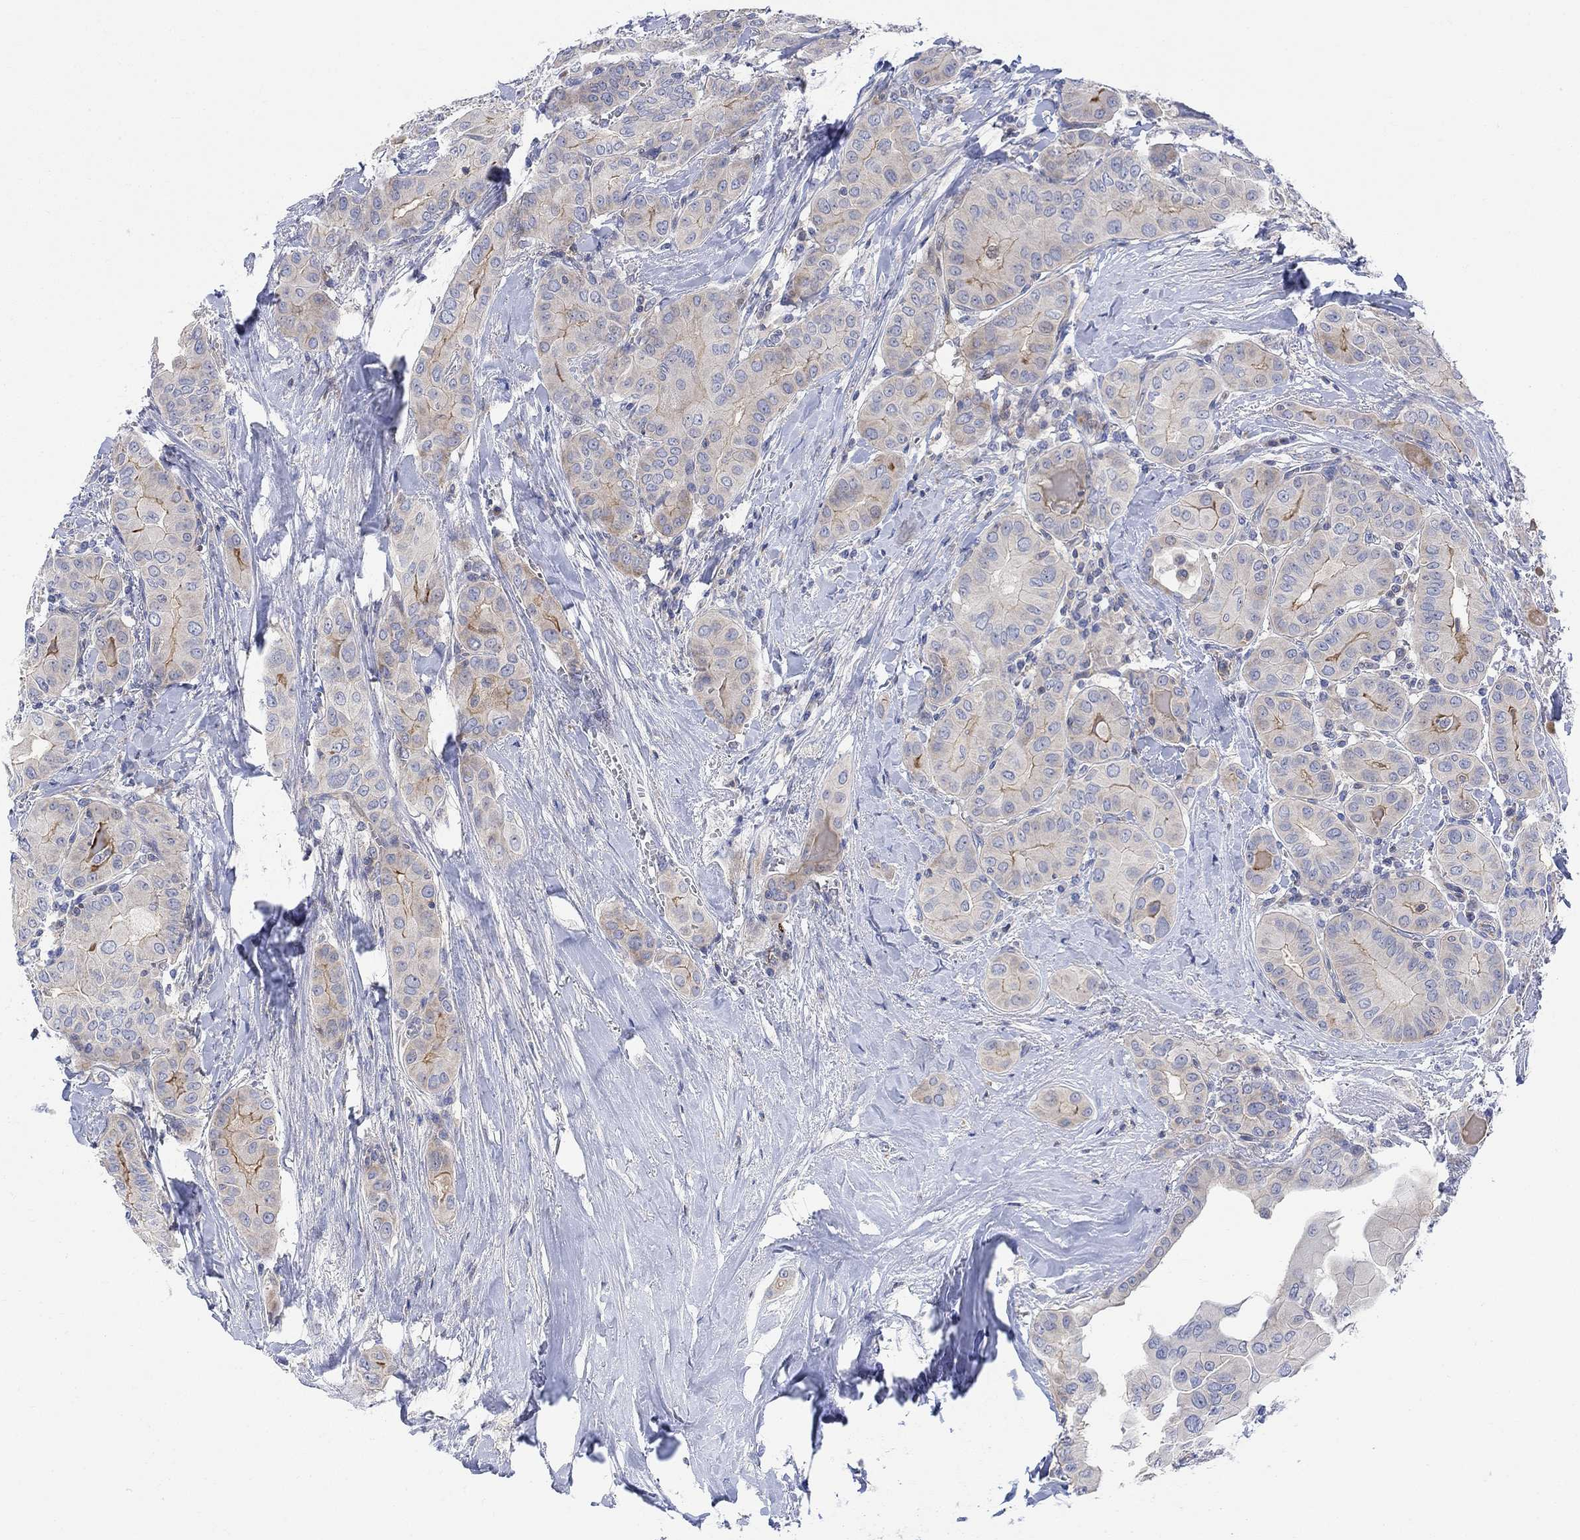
{"staining": {"intensity": "moderate", "quantity": "<25%", "location": "cytoplasmic/membranous"}, "tissue": "thyroid cancer", "cell_type": "Tumor cells", "image_type": "cancer", "snomed": [{"axis": "morphology", "description": "Papillary adenocarcinoma, NOS"}, {"axis": "topography", "description": "Thyroid gland"}], "caption": "Protein staining of thyroid cancer (papillary adenocarcinoma) tissue reveals moderate cytoplasmic/membranous staining in approximately <25% of tumor cells. (Brightfield microscopy of DAB IHC at high magnification).", "gene": "ARSK", "patient": {"sex": "female", "age": 37}}